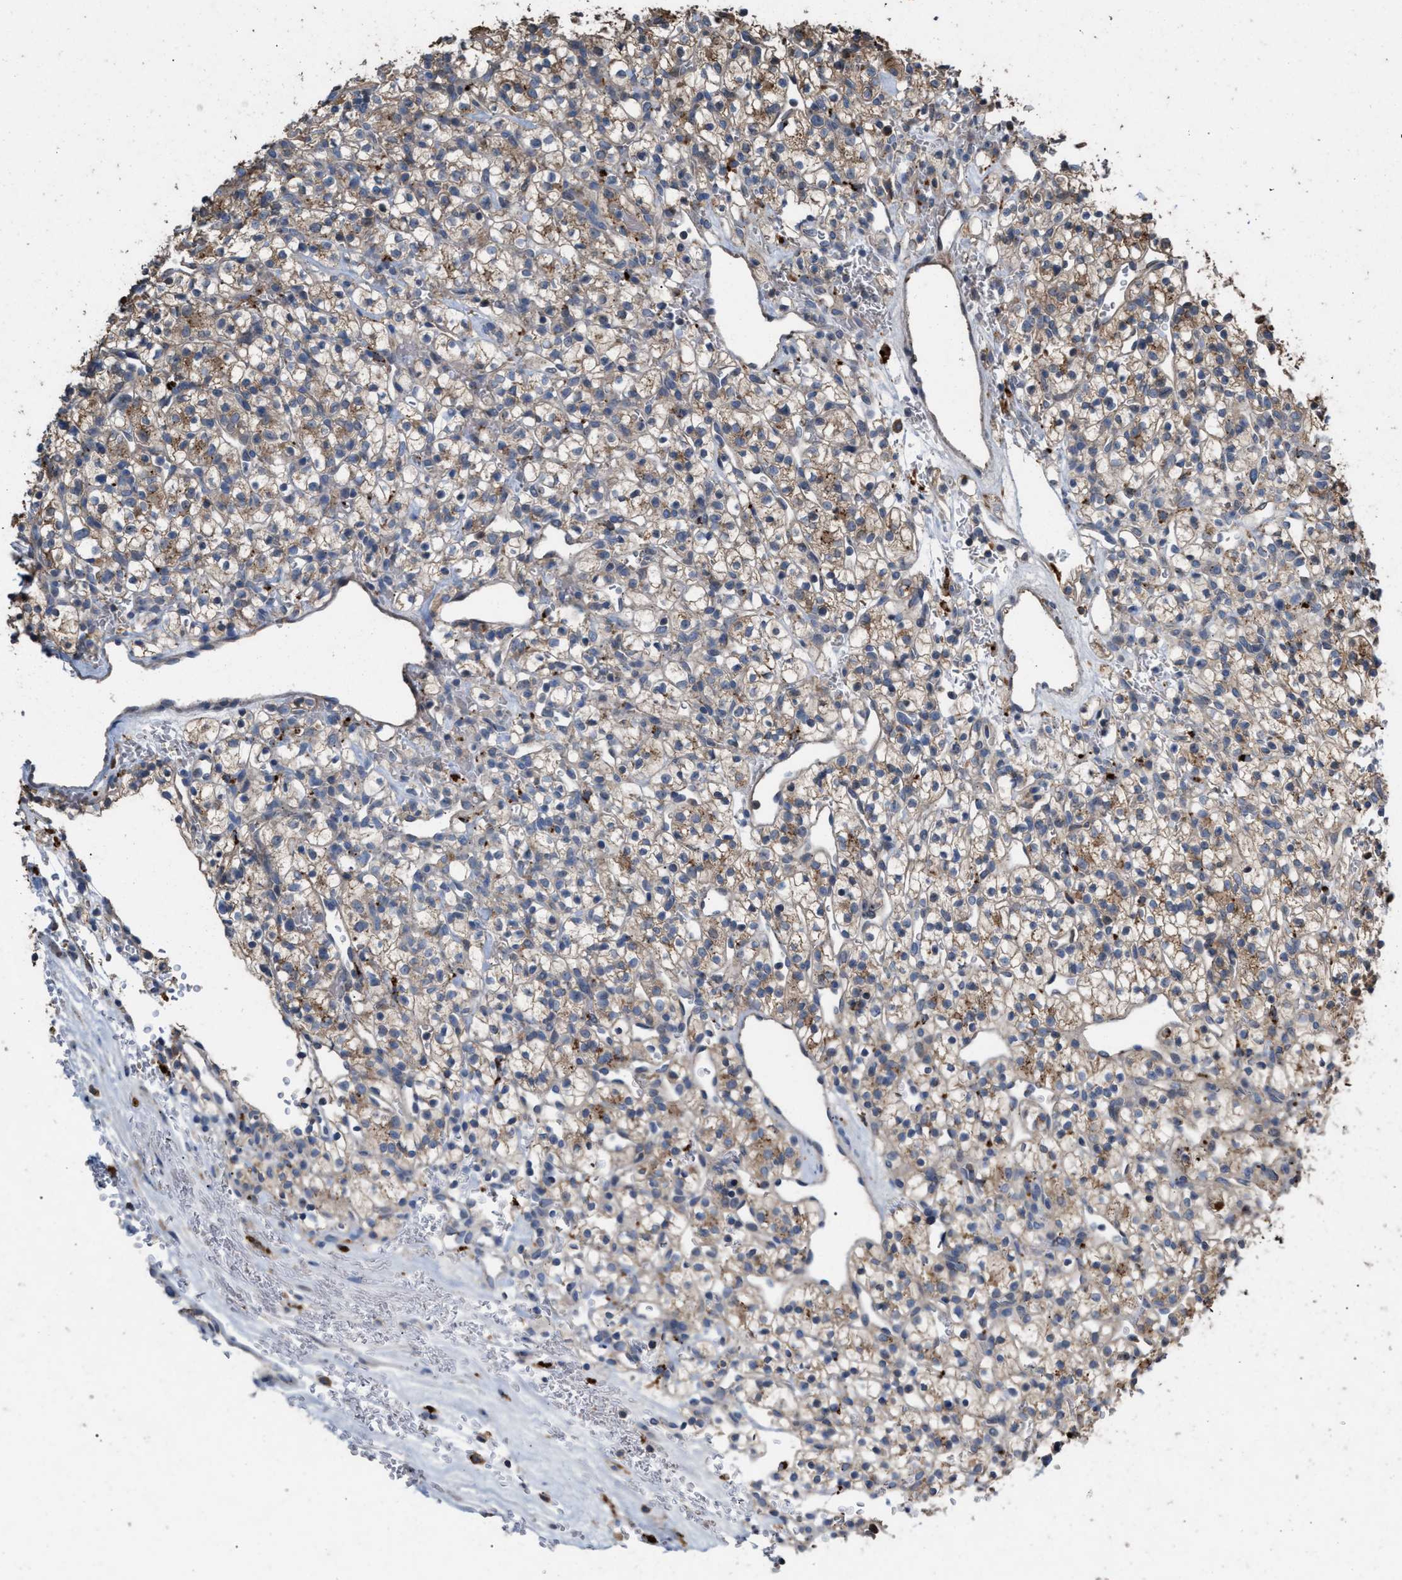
{"staining": {"intensity": "weak", "quantity": ">75%", "location": "cytoplasmic/membranous"}, "tissue": "renal cancer", "cell_type": "Tumor cells", "image_type": "cancer", "snomed": [{"axis": "morphology", "description": "Adenocarcinoma, NOS"}, {"axis": "topography", "description": "Kidney"}], "caption": "The immunohistochemical stain shows weak cytoplasmic/membranous positivity in tumor cells of renal cancer tissue.", "gene": "ELMO3", "patient": {"sex": "female", "age": 57}}